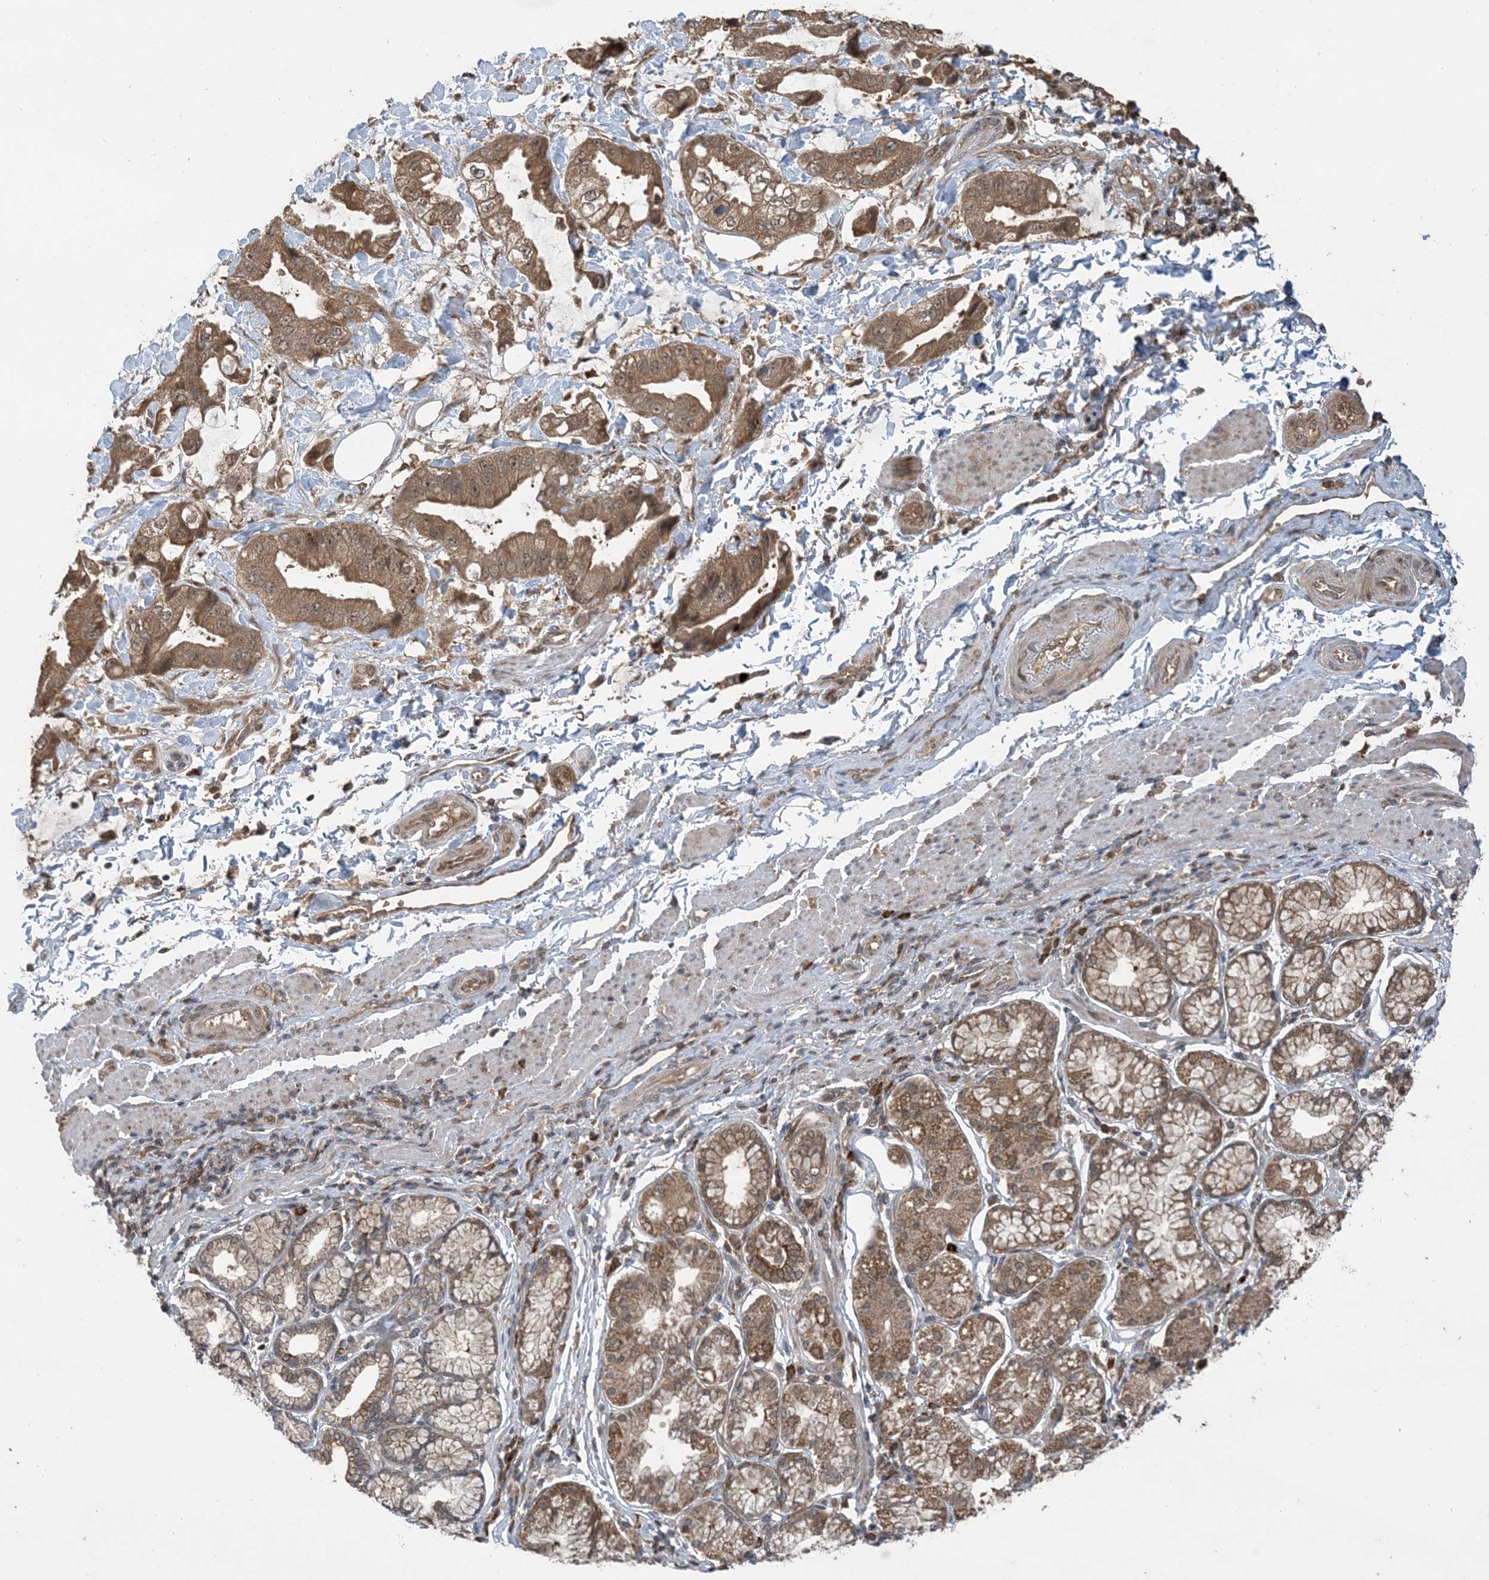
{"staining": {"intensity": "moderate", "quantity": ">75%", "location": "cytoplasmic/membranous"}, "tissue": "stomach cancer", "cell_type": "Tumor cells", "image_type": "cancer", "snomed": [{"axis": "morphology", "description": "Adenocarcinoma, NOS"}, {"axis": "topography", "description": "Stomach"}], "caption": "Moderate cytoplasmic/membranous positivity for a protein is appreciated in approximately >75% of tumor cells of adenocarcinoma (stomach) using immunohistochemistry.", "gene": "PUSL1", "patient": {"sex": "male", "age": 62}}